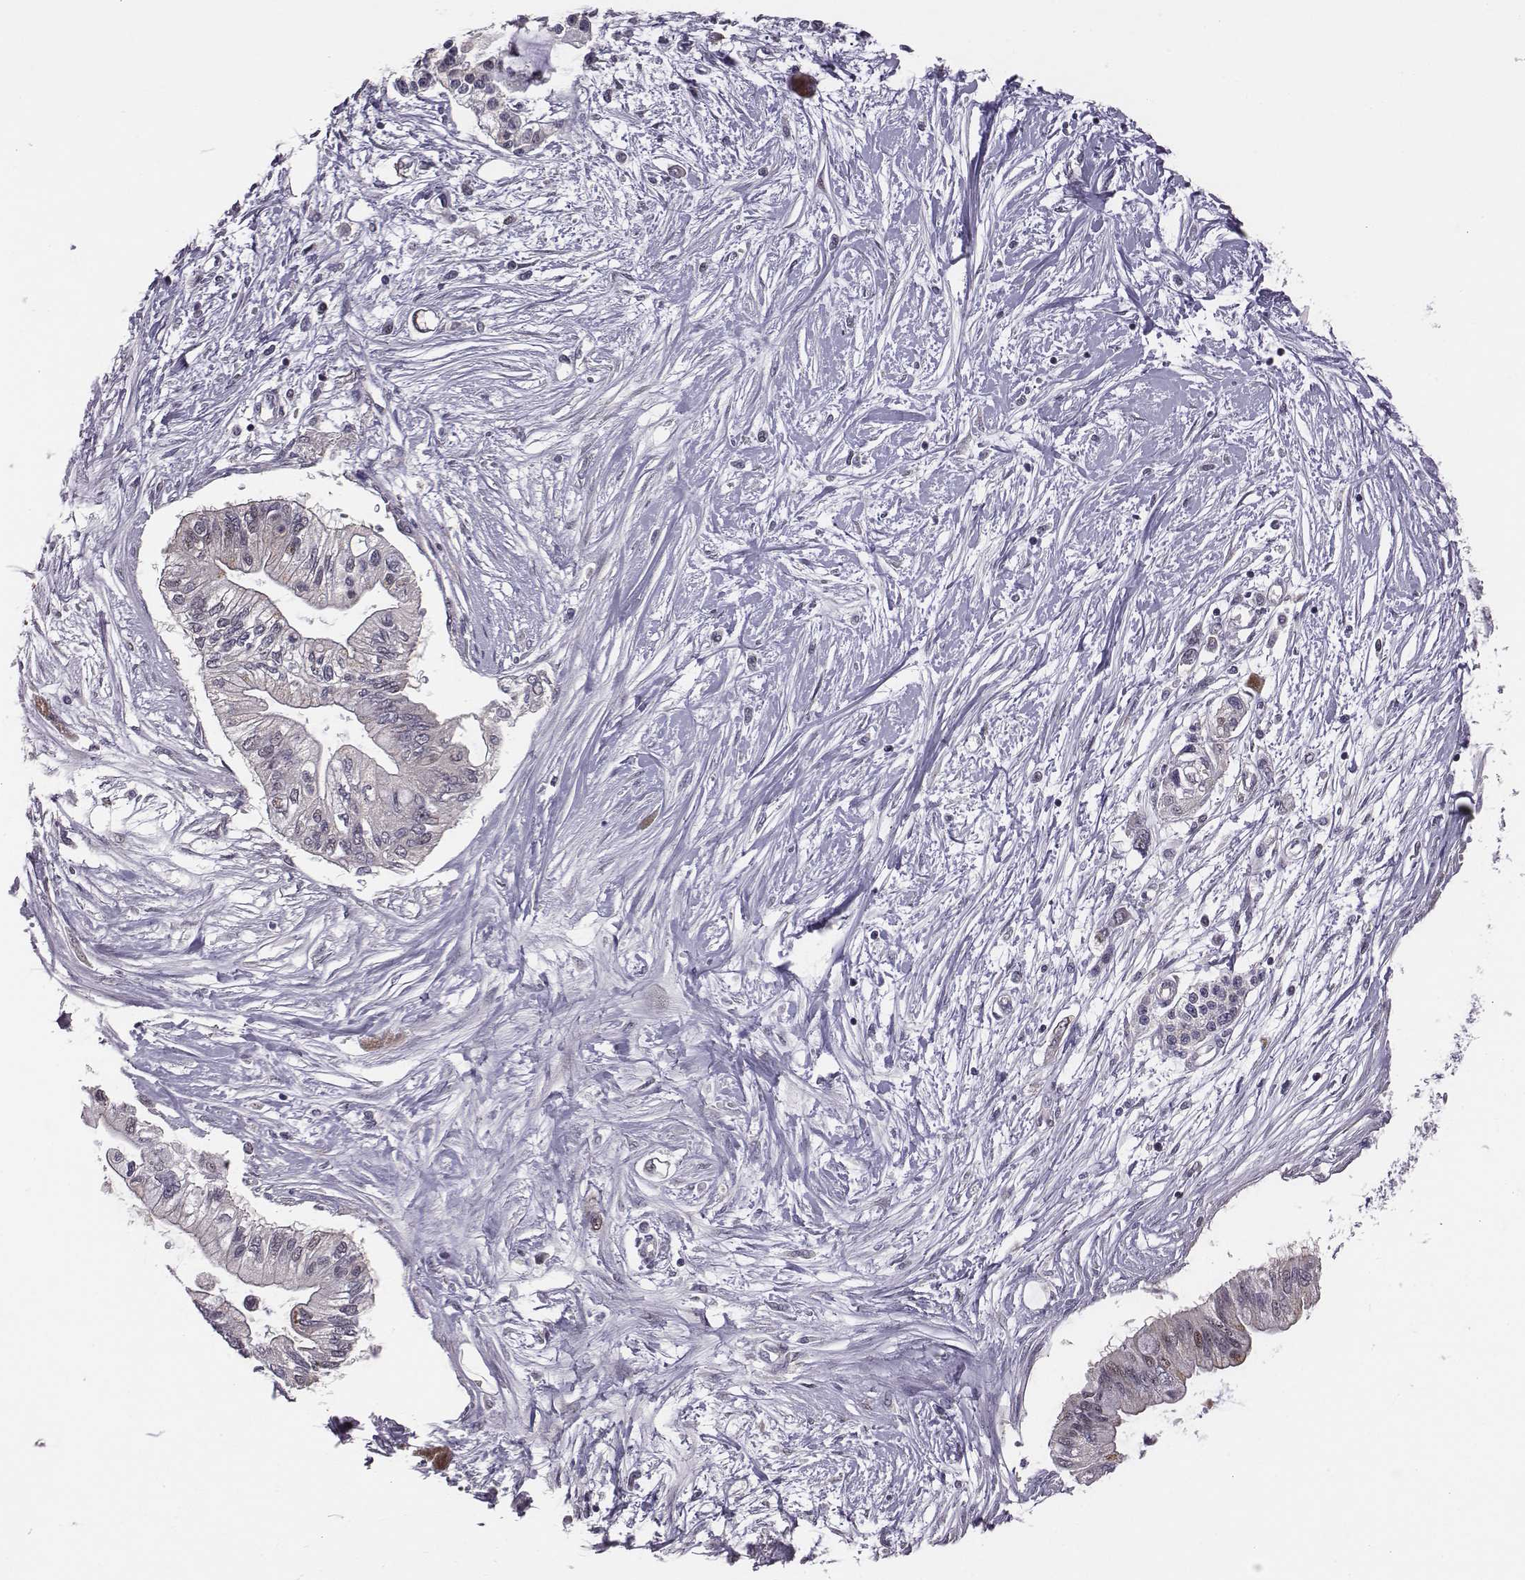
{"staining": {"intensity": "negative", "quantity": "none", "location": "none"}, "tissue": "pancreatic cancer", "cell_type": "Tumor cells", "image_type": "cancer", "snomed": [{"axis": "morphology", "description": "Adenocarcinoma, NOS"}, {"axis": "topography", "description": "Pancreas"}], "caption": "Tumor cells show no significant protein expression in adenocarcinoma (pancreatic).", "gene": "SMURF2", "patient": {"sex": "female", "age": 77}}